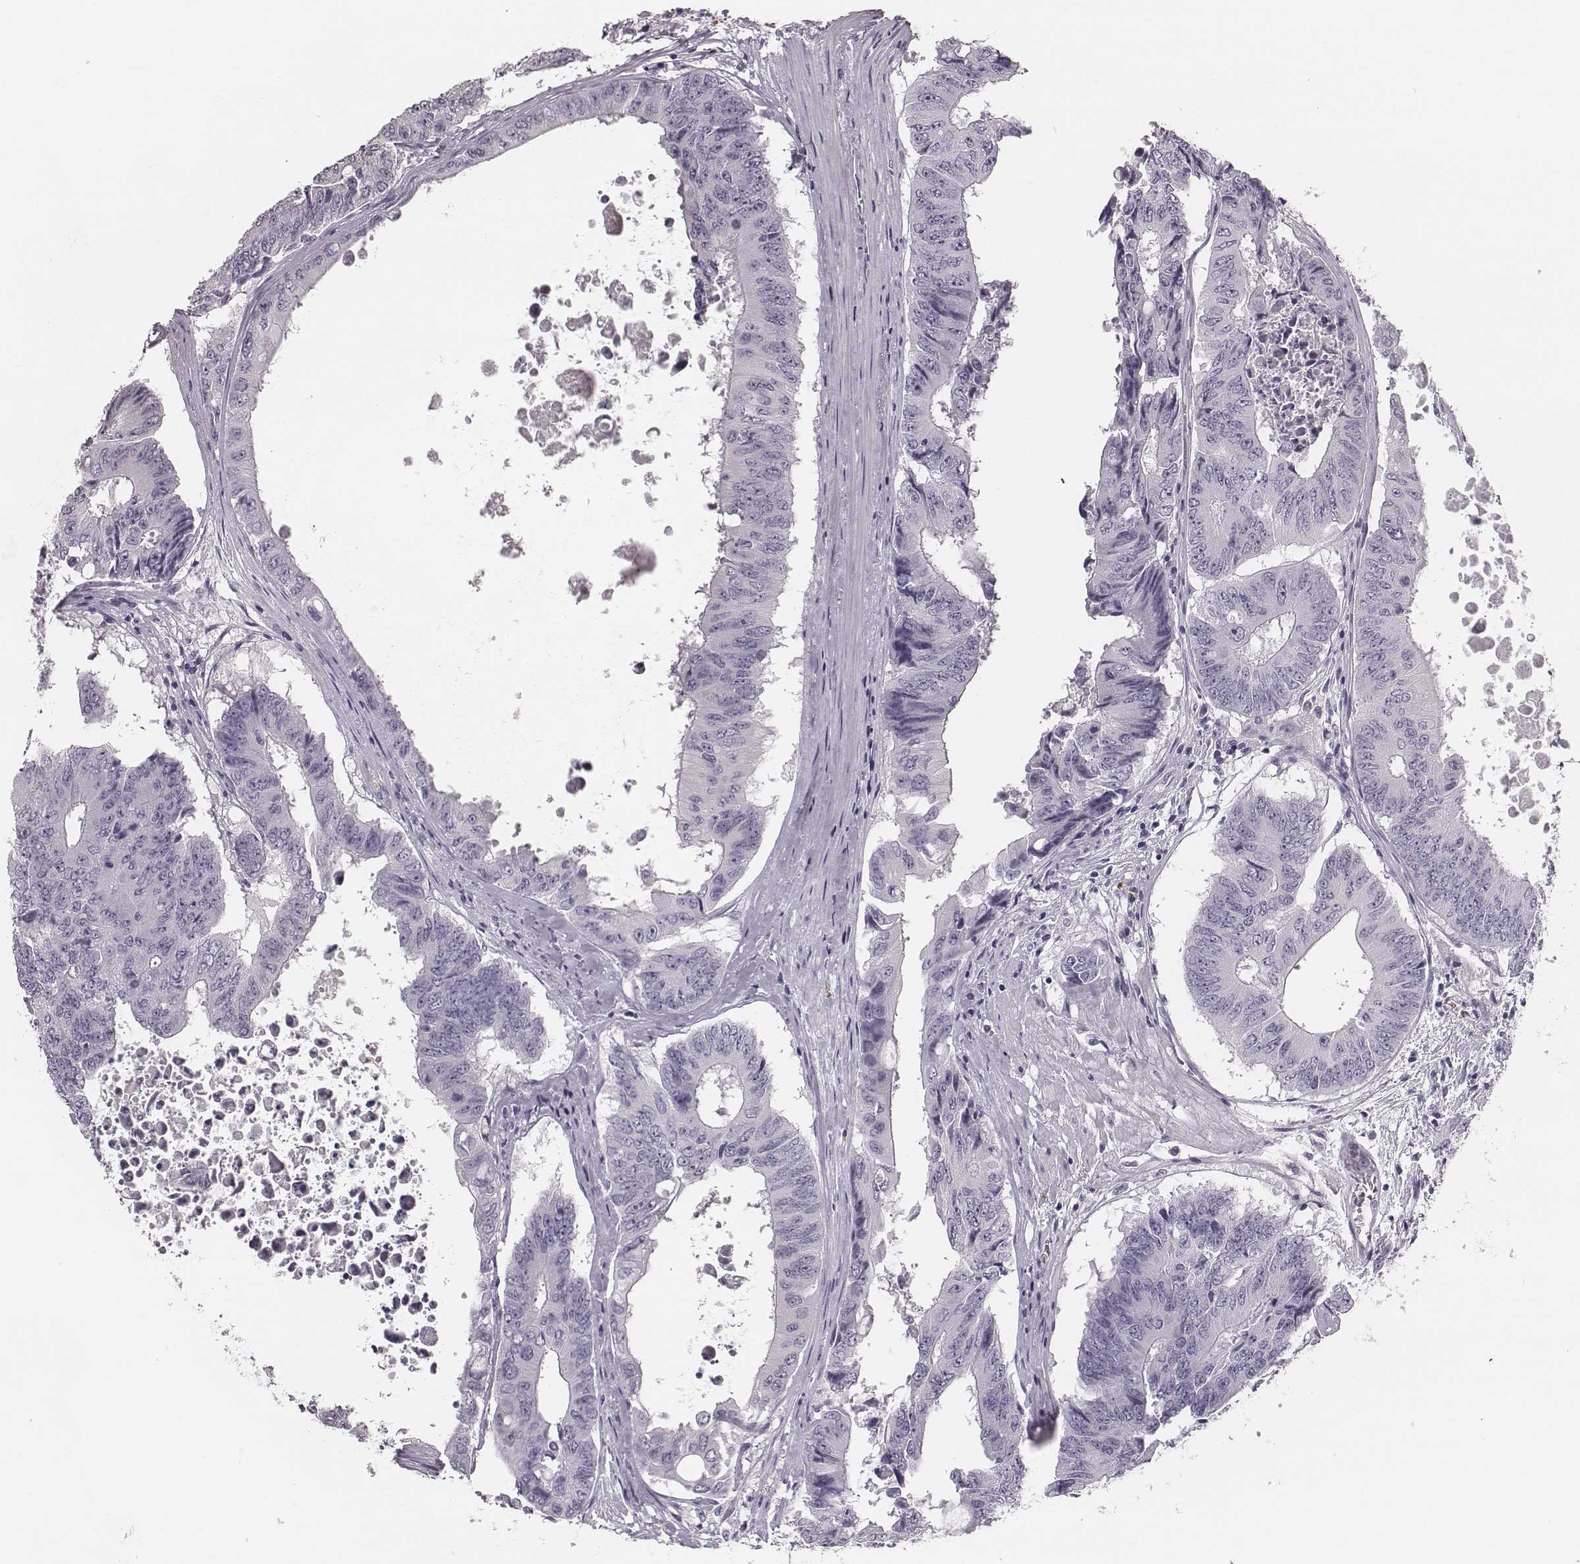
{"staining": {"intensity": "negative", "quantity": "none", "location": "none"}, "tissue": "colorectal cancer", "cell_type": "Tumor cells", "image_type": "cancer", "snomed": [{"axis": "morphology", "description": "Adenocarcinoma, NOS"}, {"axis": "topography", "description": "Rectum"}], "caption": "Colorectal cancer was stained to show a protein in brown. There is no significant staining in tumor cells. (Brightfield microscopy of DAB IHC at high magnification).", "gene": "CSH1", "patient": {"sex": "male", "age": 59}}